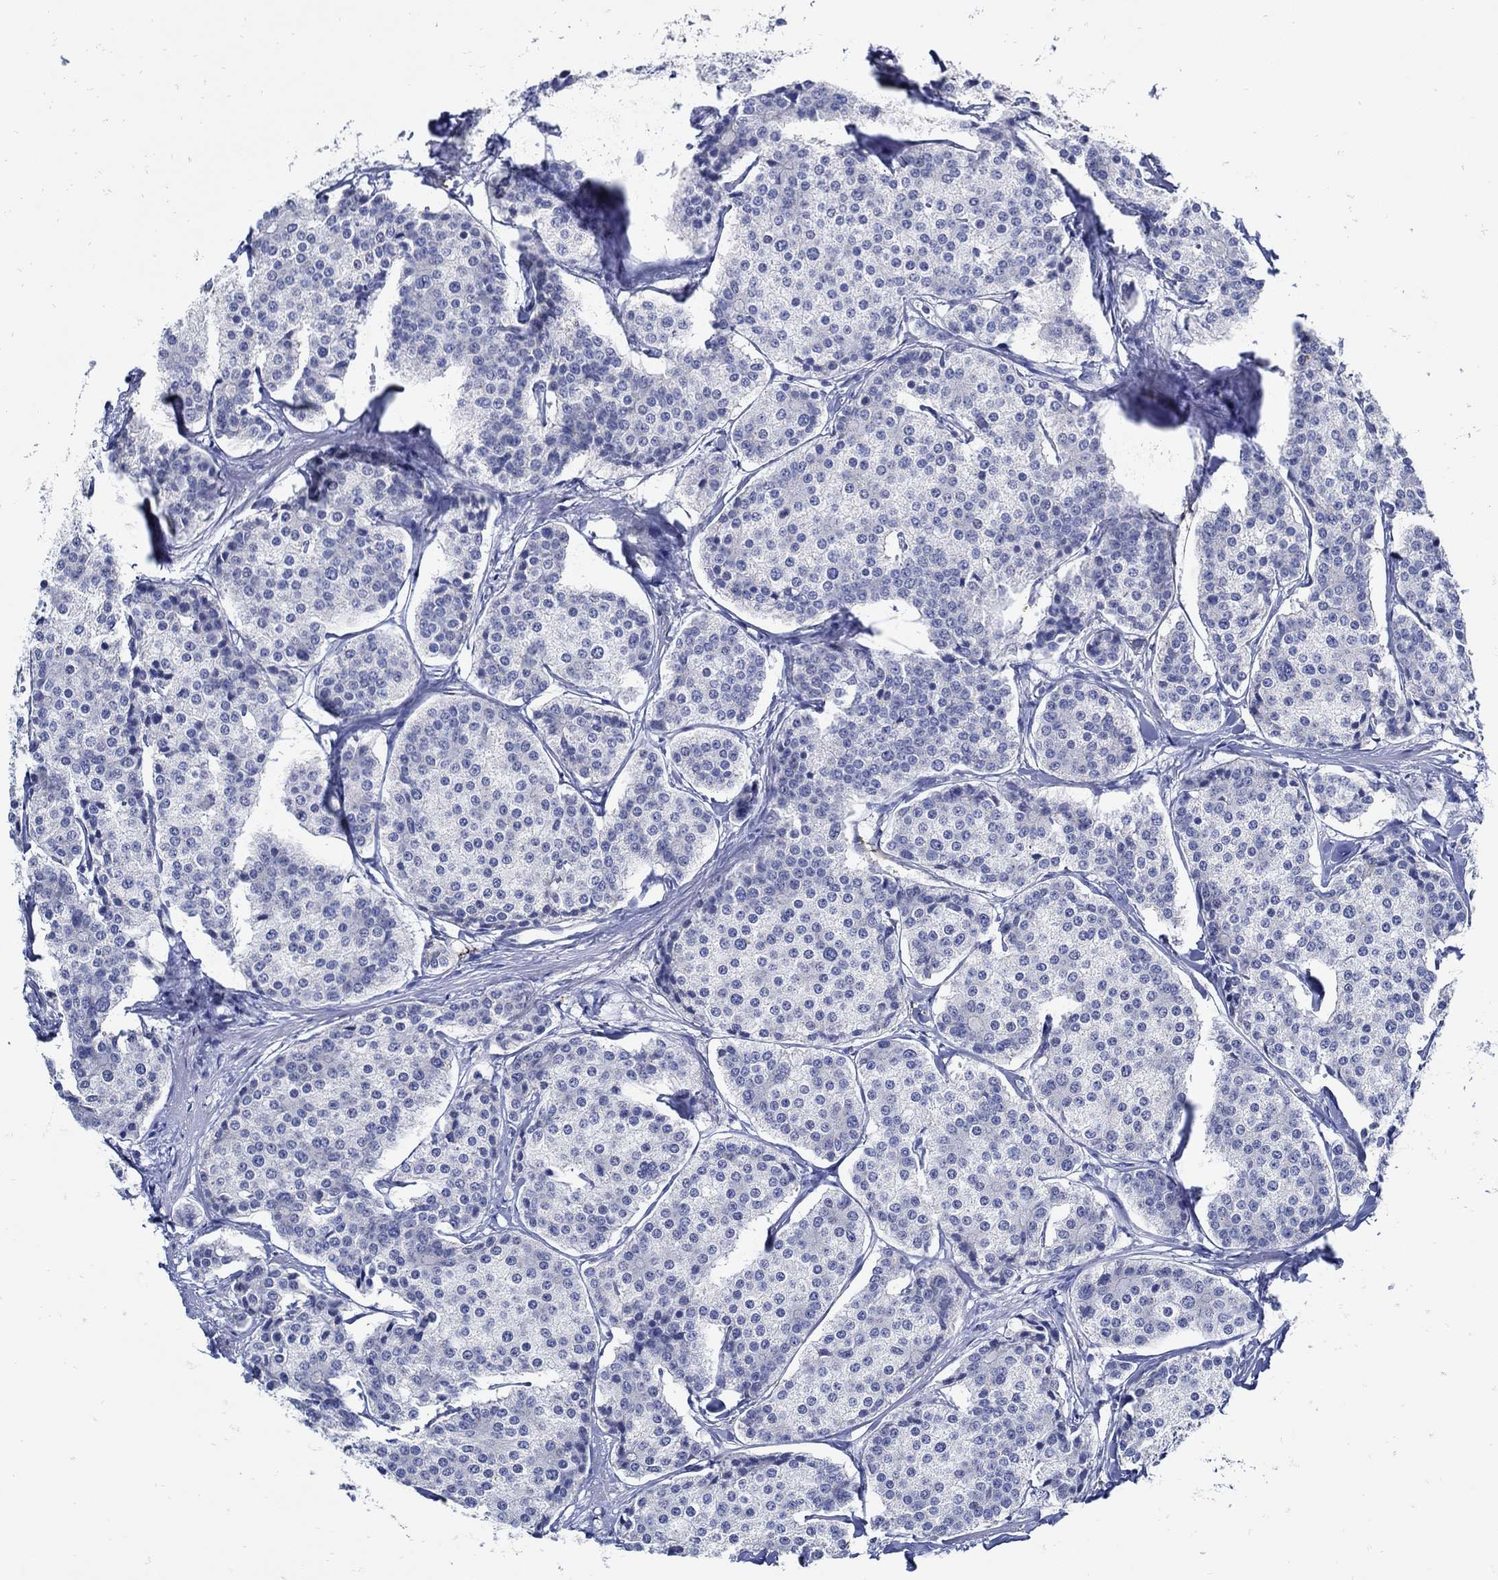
{"staining": {"intensity": "negative", "quantity": "none", "location": "none"}, "tissue": "carcinoid", "cell_type": "Tumor cells", "image_type": "cancer", "snomed": [{"axis": "morphology", "description": "Carcinoid, malignant, NOS"}, {"axis": "topography", "description": "Small intestine"}], "caption": "There is no significant positivity in tumor cells of carcinoid (malignant).", "gene": "NOS1", "patient": {"sex": "female", "age": 65}}